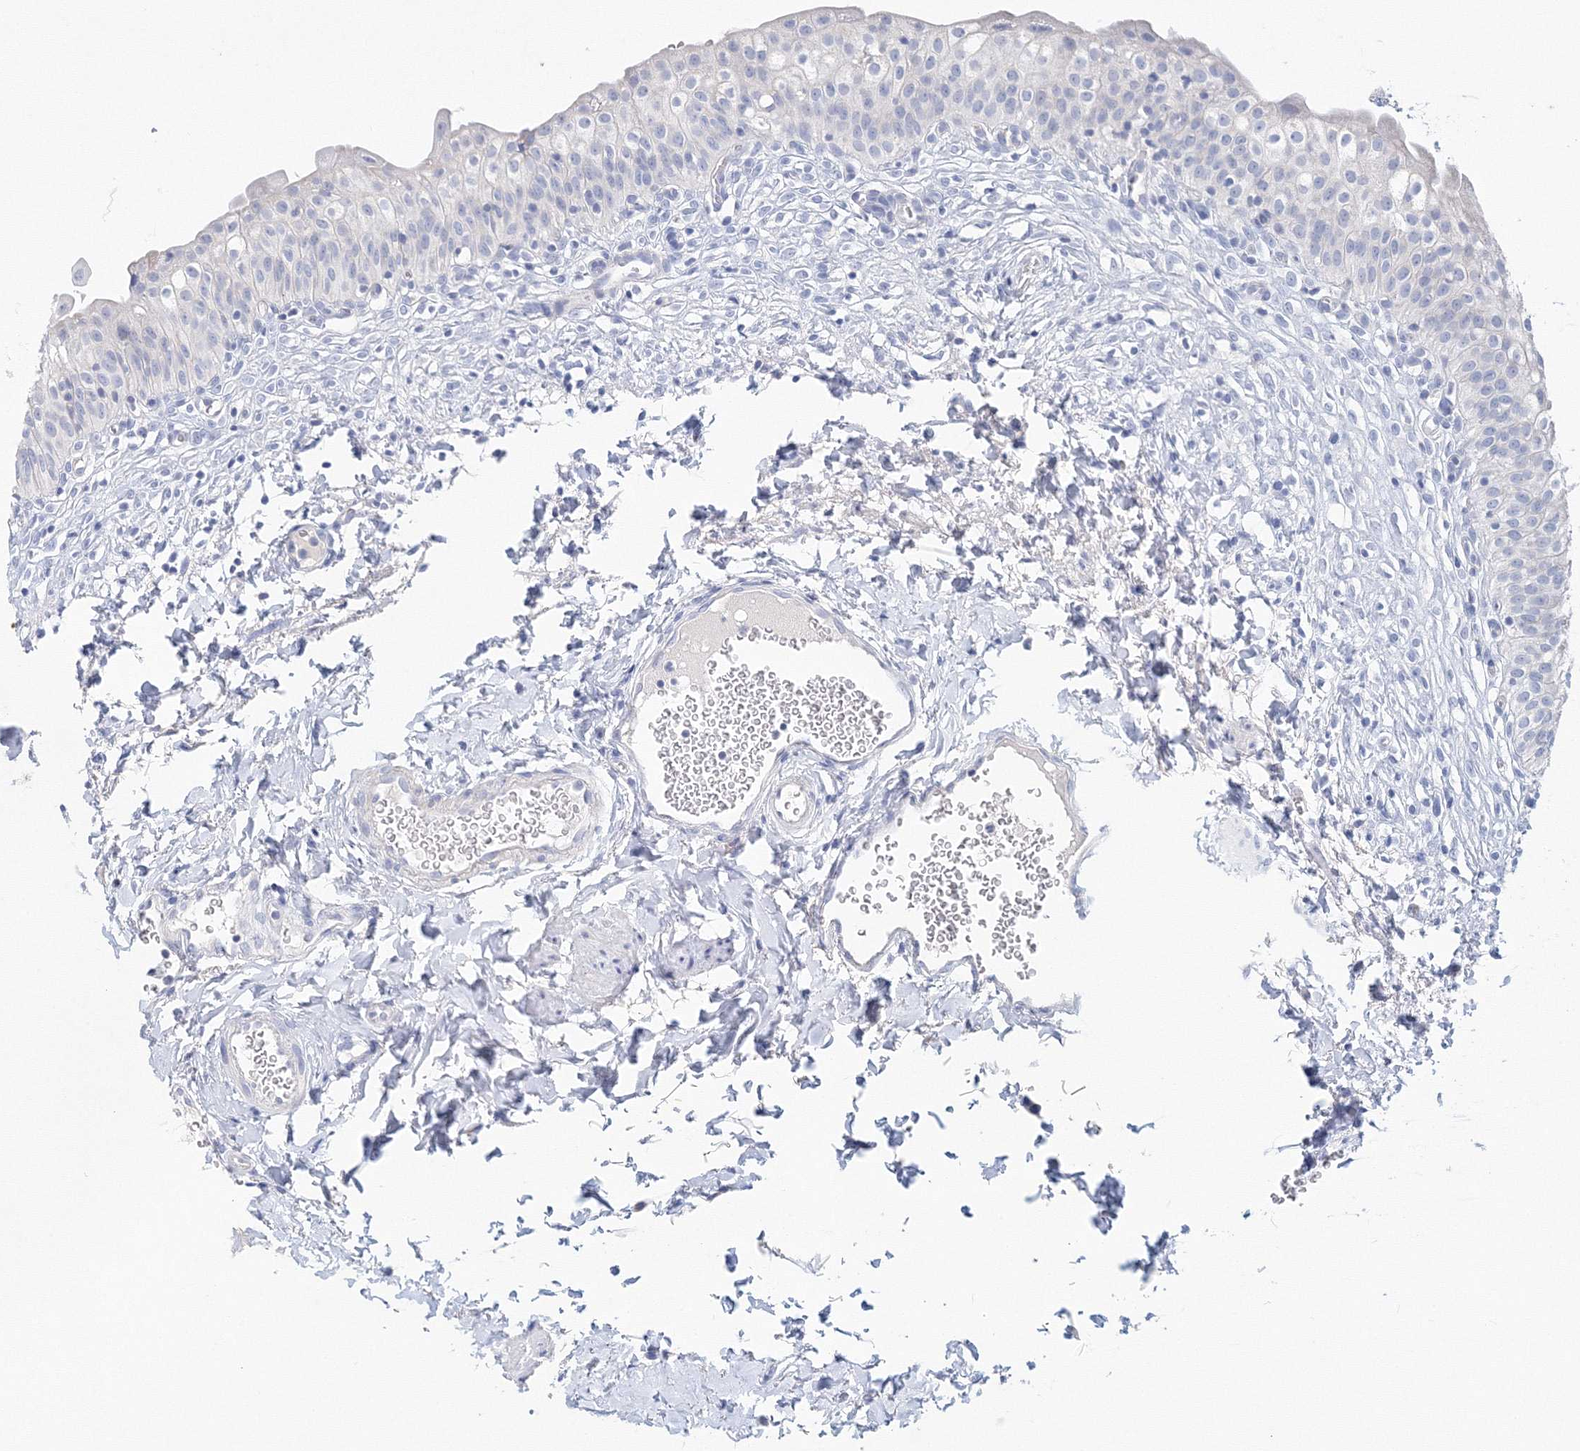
{"staining": {"intensity": "moderate", "quantity": "<25%", "location": "cytoplasmic/membranous"}, "tissue": "urinary bladder", "cell_type": "Urothelial cells", "image_type": "normal", "snomed": [{"axis": "morphology", "description": "Normal tissue, NOS"}, {"axis": "topography", "description": "Urinary bladder"}], "caption": "The immunohistochemical stain labels moderate cytoplasmic/membranous expression in urothelial cells of normal urinary bladder. (DAB = brown stain, brightfield microscopy at high magnification).", "gene": "LRRIQ4", "patient": {"sex": "male", "age": 55}}